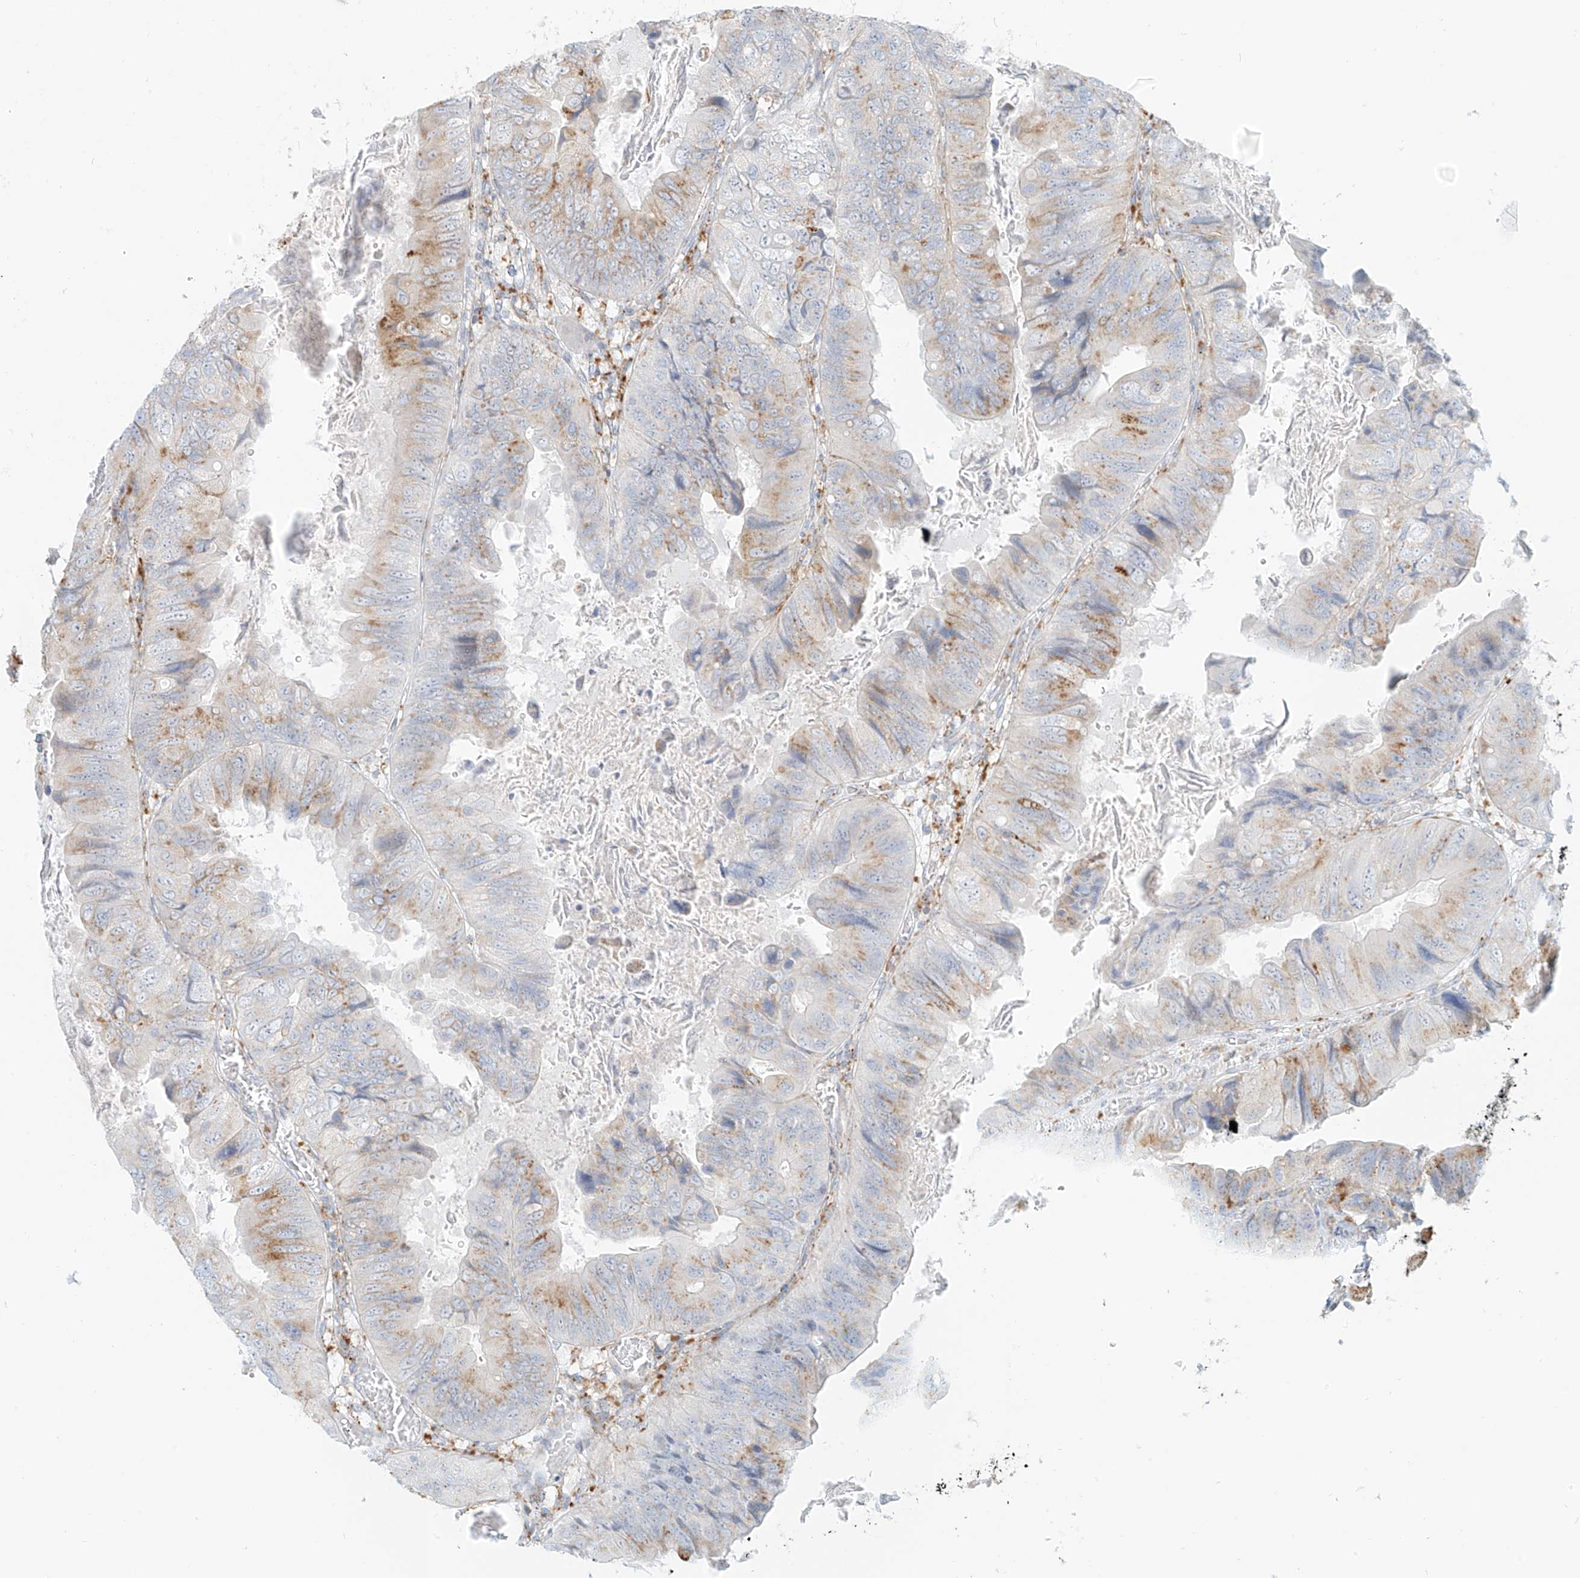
{"staining": {"intensity": "moderate", "quantity": "25%-75%", "location": "cytoplasmic/membranous"}, "tissue": "colorectal cancer", "cell_type": "Tumor cells", "image_type": "cancer", "snomed": [{"axis": "morphology", "description": "Adenocarcinoma, NOS"}, {"axis": "topography", "description": "Rectum"}], "caption": "Colorectal cancer tissue exhibits moderate cytoplasmic/membranous positivity in about 25%-75% of tumor cells, visualized by immunohistochemistry.", "gene": "SLC35F6", "patient": {"sex": "male", "age": 63}}